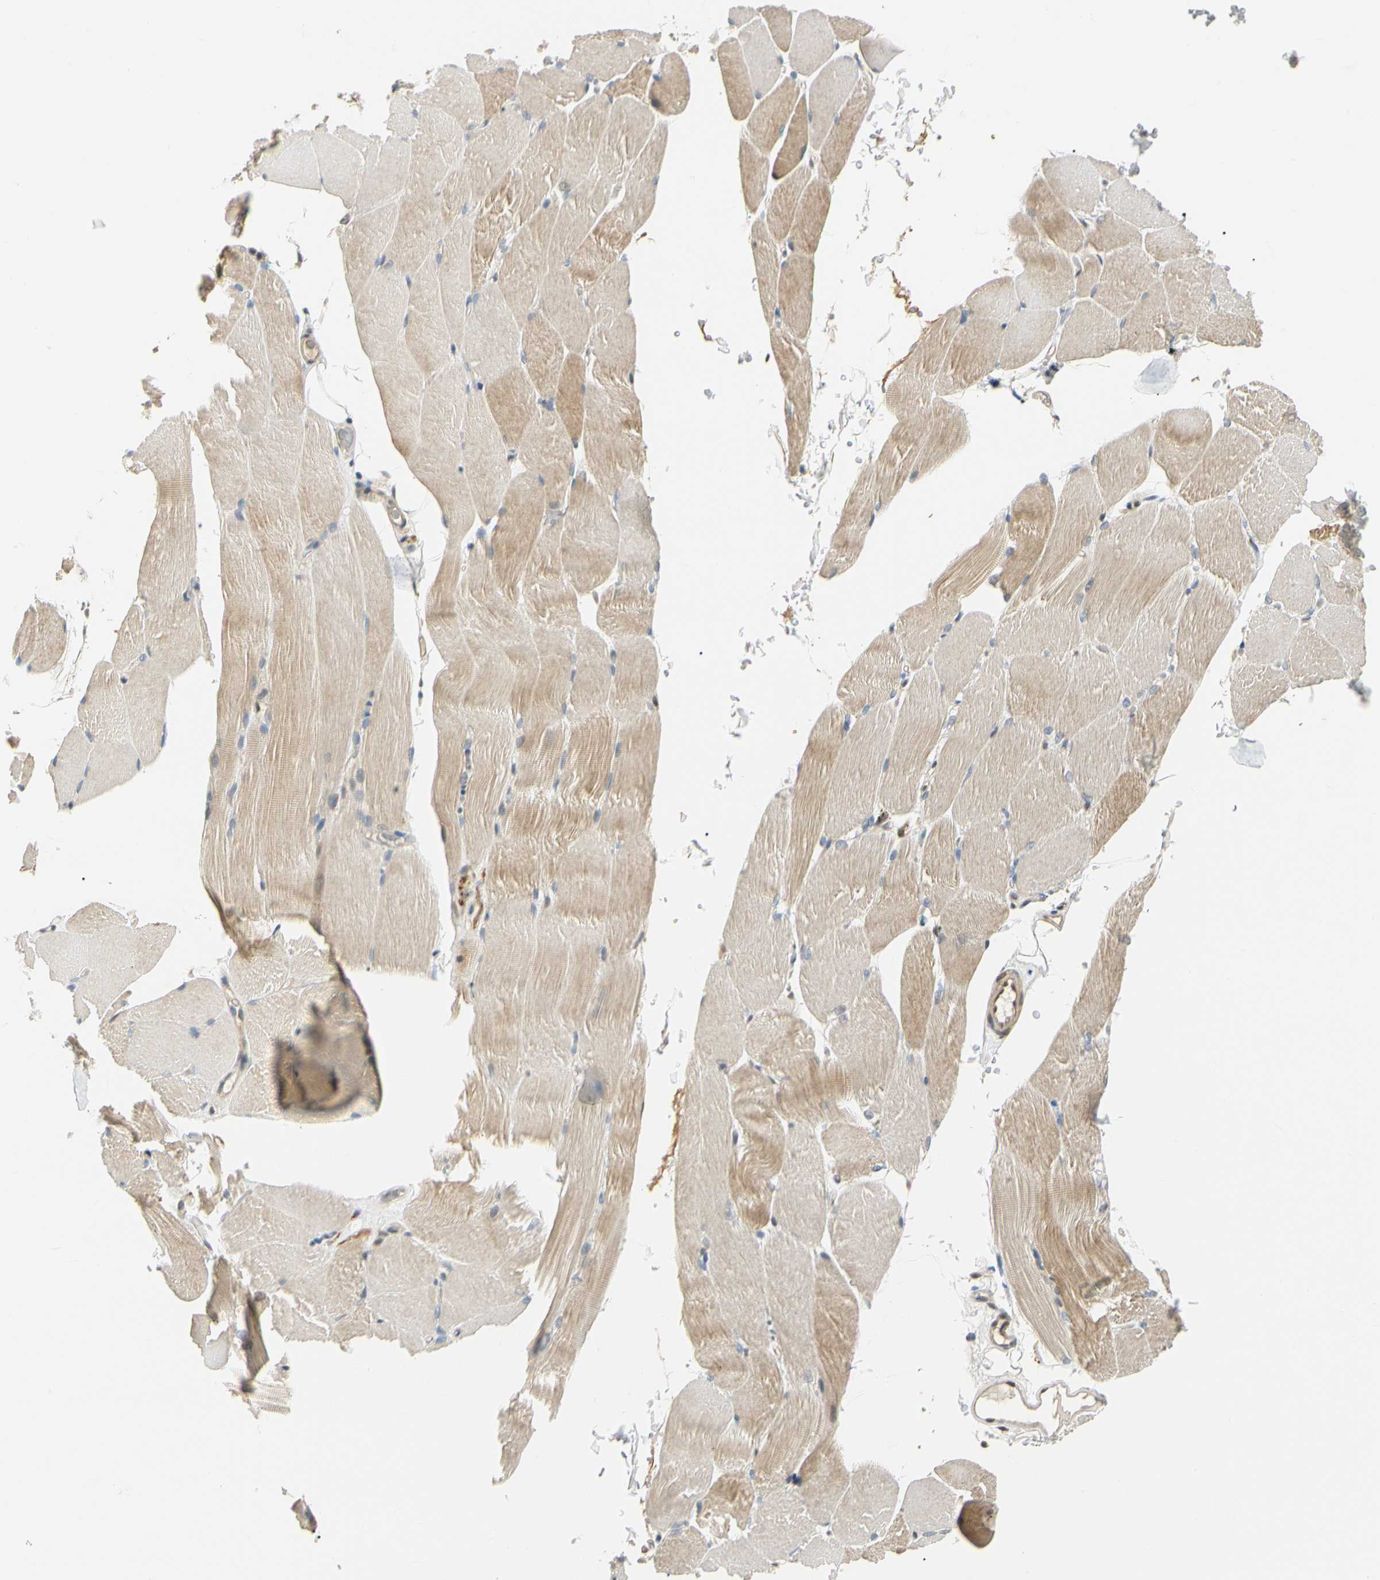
{"staining": {"intensity": "moderate", "quantity": "<25%", "location": "cytoplasmic/membranous"}, "tissue": "skeletal muscle", "cell_type": "Myocytes", "image_type": "normal", "snomed": [{"axis": "morphology", "description": "Normal tissue, NOS"}, {"axis": "topography", "description": "Skeletal muscle"}, {"axis": "topography", "description": "Parathyroid gland"}], "caption": "Protein staining of normal skeletal muscle shows moderate cytoplasmic/membranous expression in about <25% of myocytes. Using DAB (3,3'-diaminobenzidine) (brown) and hematoxylin (blue) stains, captured at high magnification using brightfield microscopy.", "gene": "UBE2Z", "patient": {"sex": "female", "age": 37}}